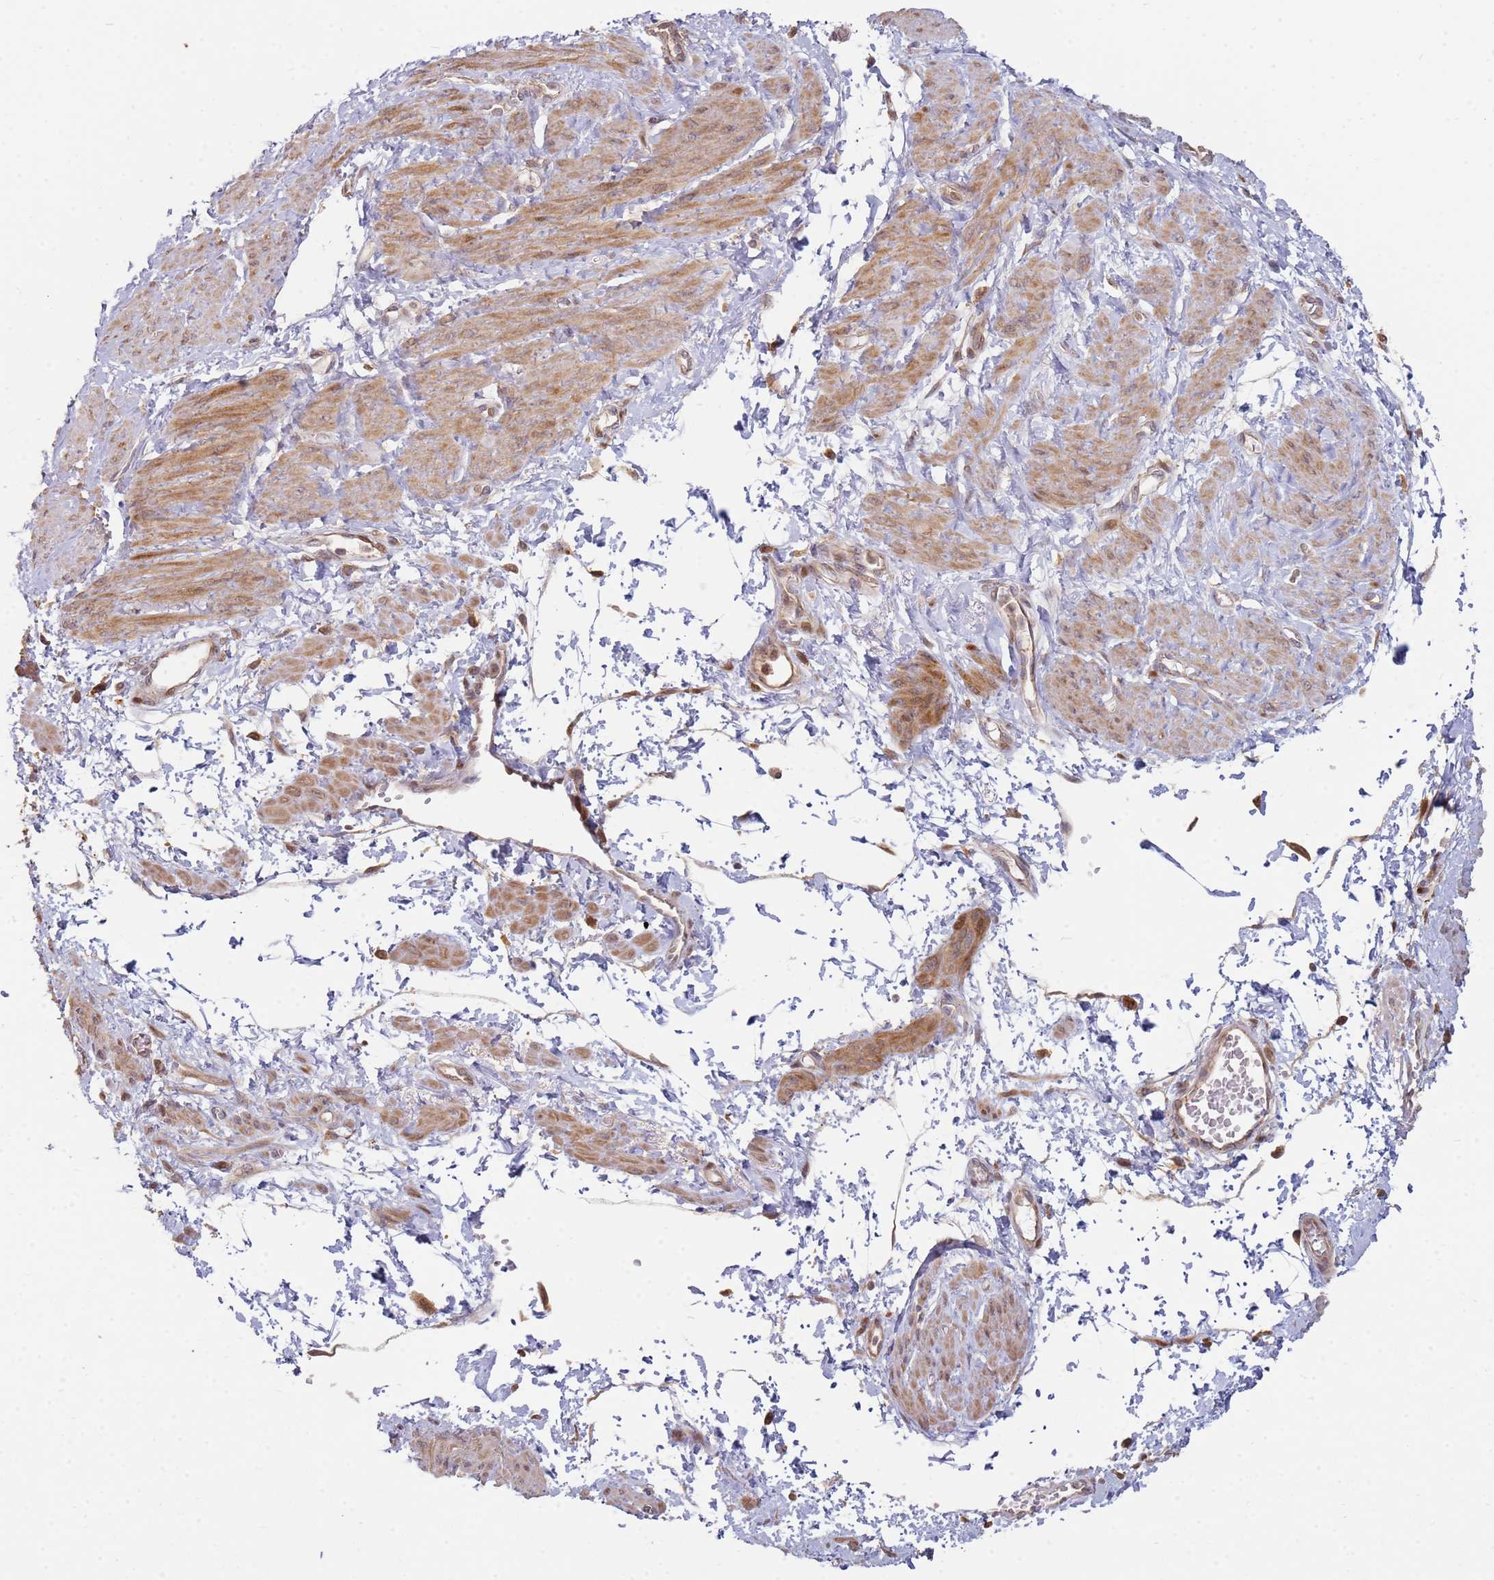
{"staining": {"intensity": "moderate", "quantity": "25%-75%", "location": "cytoplasmic/membranous"}, "tissue": "smooth muscle", "cell_type": "Smooth muscle cells", "image_type": "normal", "snomed": [{"axis": "morphology", "description": "Normal tissue, NOS"}, {"axis": "topography", "description": "Smooth muscle"}, {"axis": "topography", "description": "Uterus"}], "caption": "Smooth muscle stained with a brown dye displays moderate cytoplasmic/membranous positive expression in approximately 25%-75% of smooth muscle cells.", "gene": "MPEG1", "patient": {"sex": "female", "age": 39}}